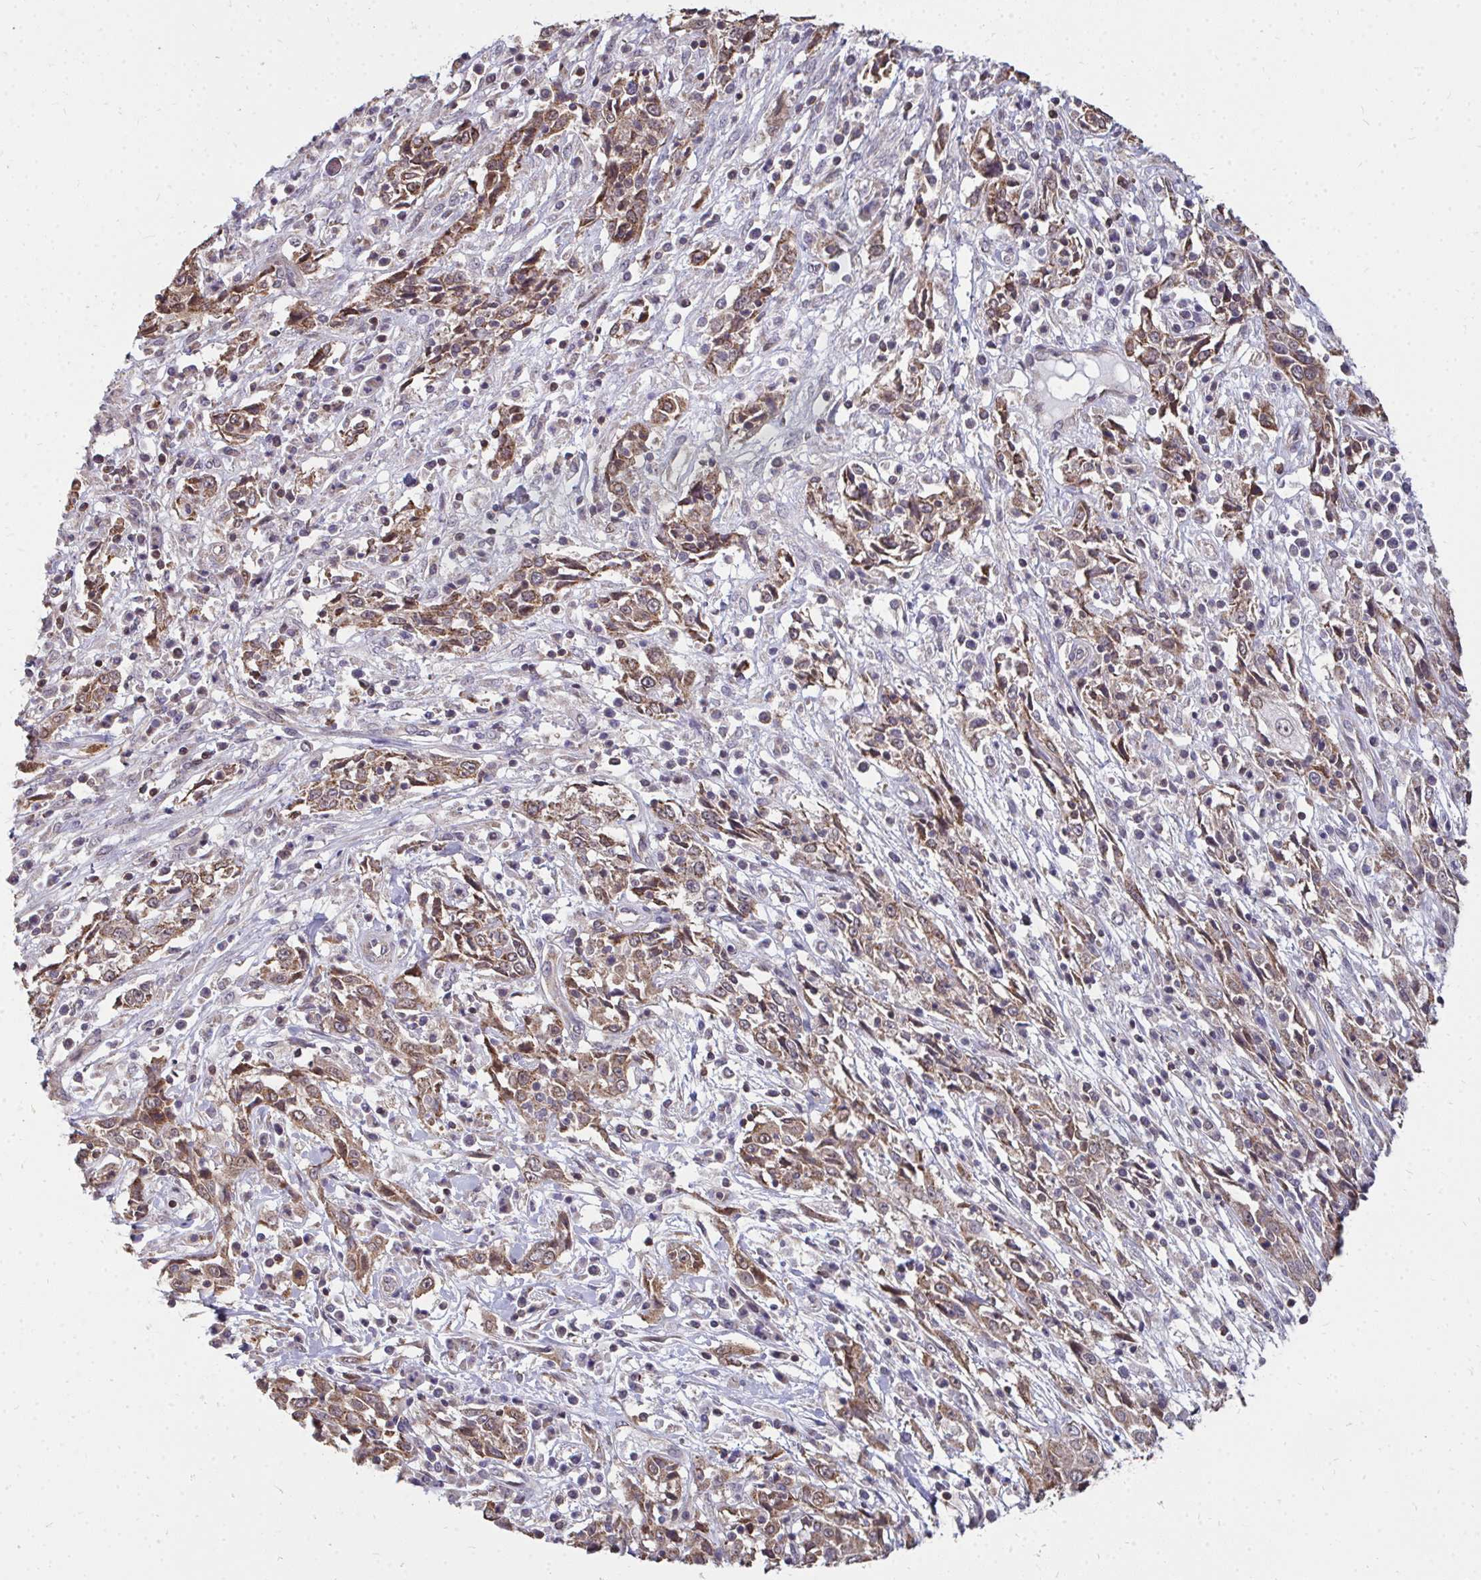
{"staining": {"intensity": "moderate", "quantity": ">75%", "location": "cytoplasmic/membranous"}, "tissue": "cervical cancer", "cell_type": "Tumor cells", "image_type": "cancer", "snomed": [{"axis": "morphology", "description": "Adenocarcinoma, NOS"}, {"axis": "topography", "description": "Cervix"}], "caption": "A histopathology image of cervical cancer stained for a protein demonstrates moderate cytoplasmic/membranous brown staining in tumor cells. (Stains: DAB (3,3'-diaminobenzidine) in brown, nuclei in blue, Microscopy: brightfield microscopy at high magnification).", "gene": "DNAJA2", "patient": {"sex": "female", "age": 40}}